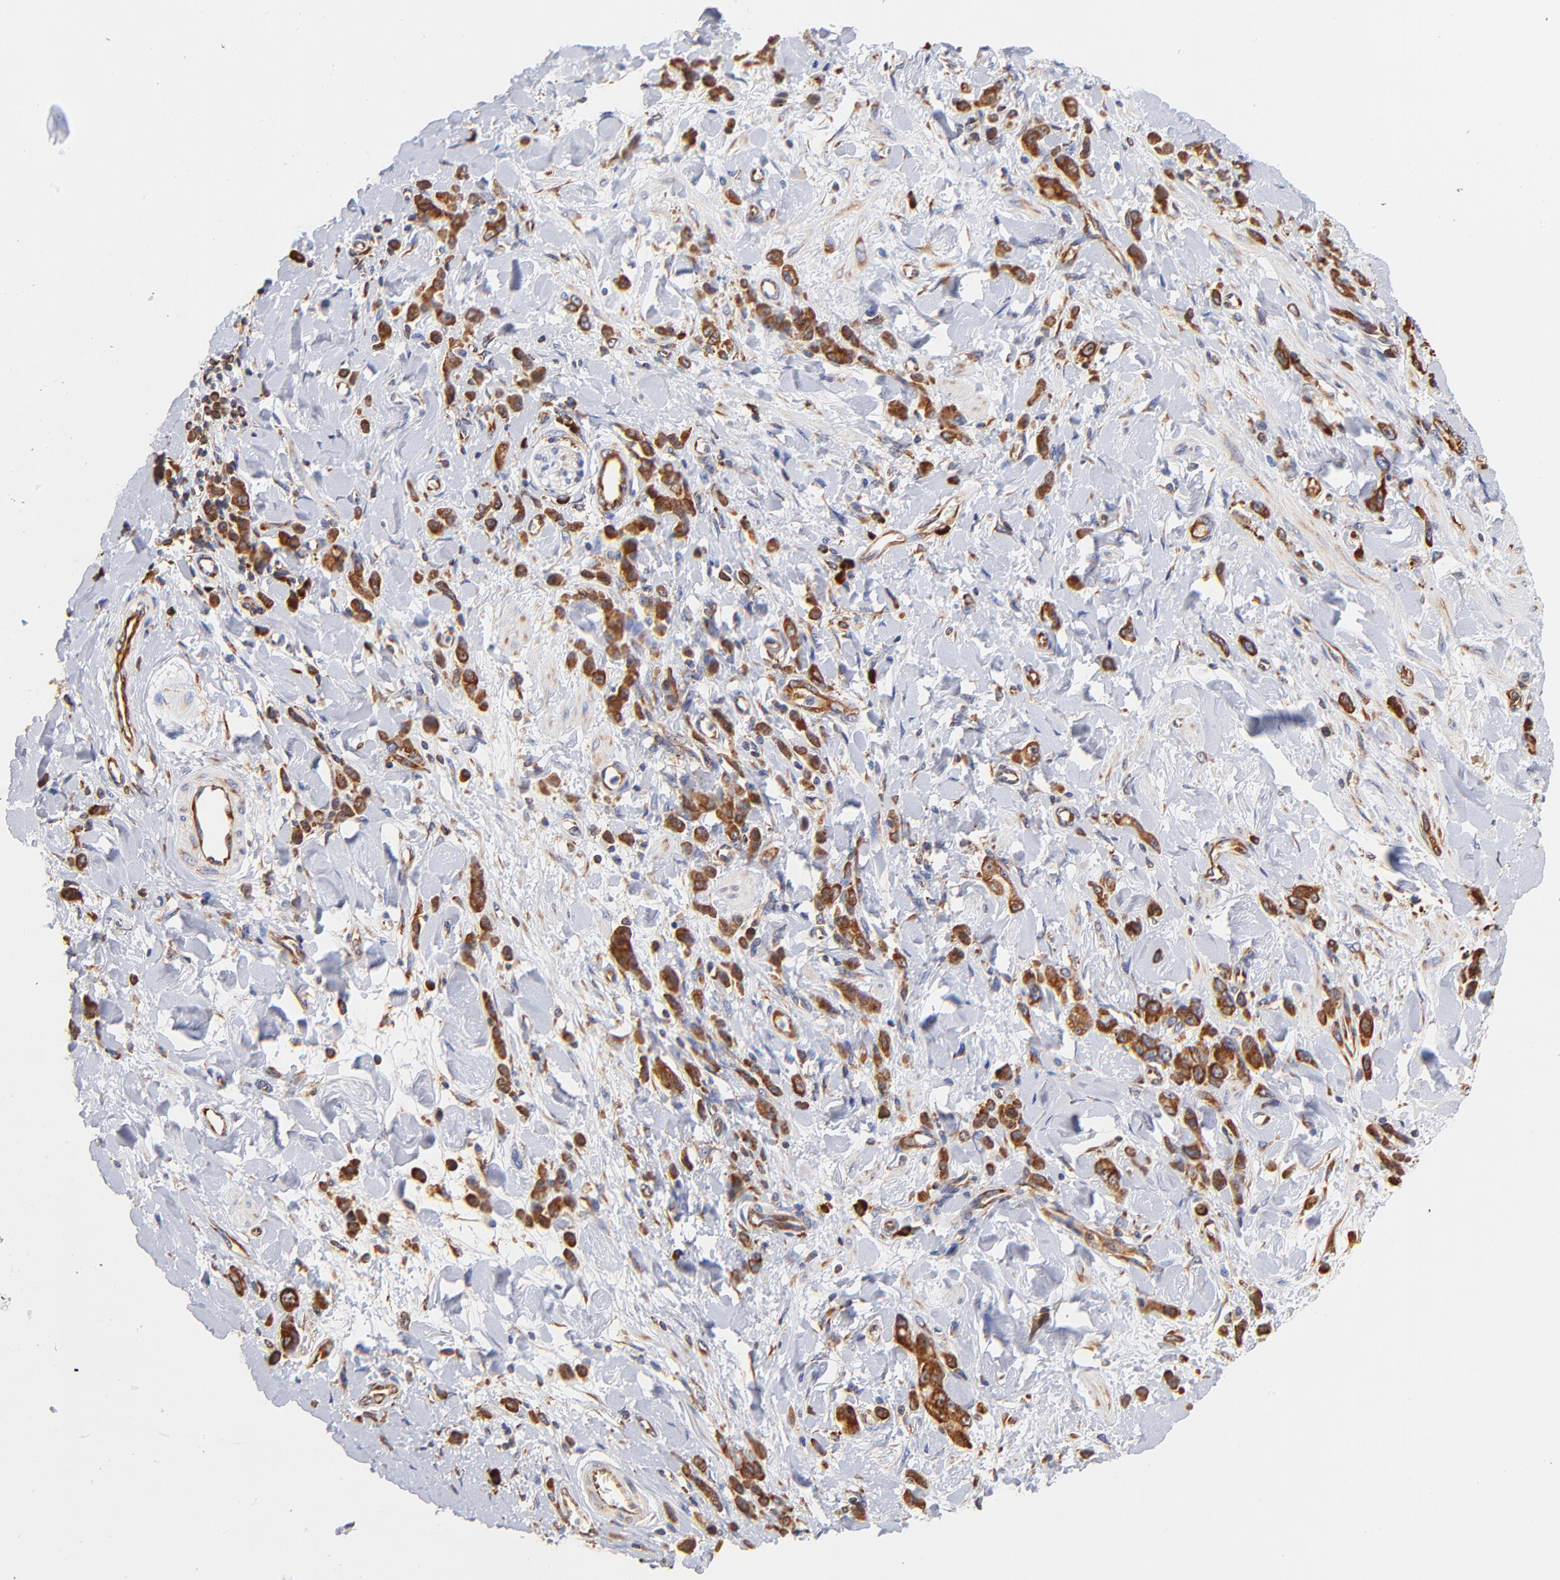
{"staining": {"intensity": "strong", "quantity": ">75%", "location": "cytoplasmic/membranous"}, "tissue": "stomach cancer", "cell_type": "Tumor cells", "image_type": "cancer", "snomed": [{"axis": "morphology", "description": "Normal tissue, NOS"}, {"axis": "morphology", "description": "Adenocarcinoma, NOS"}, {"axis": "topography", "description": "Stomach"}], "caption": "Protein staining of adenocarcinoma (stomach) tissue reveals strong cytoplasmic/membranous staining in about >75% of tumor cells. (DAB IHC with brightfield microscopy, high magnification).", "gene": "RPL27", "patient": {"sex": "male", "age": 82}}